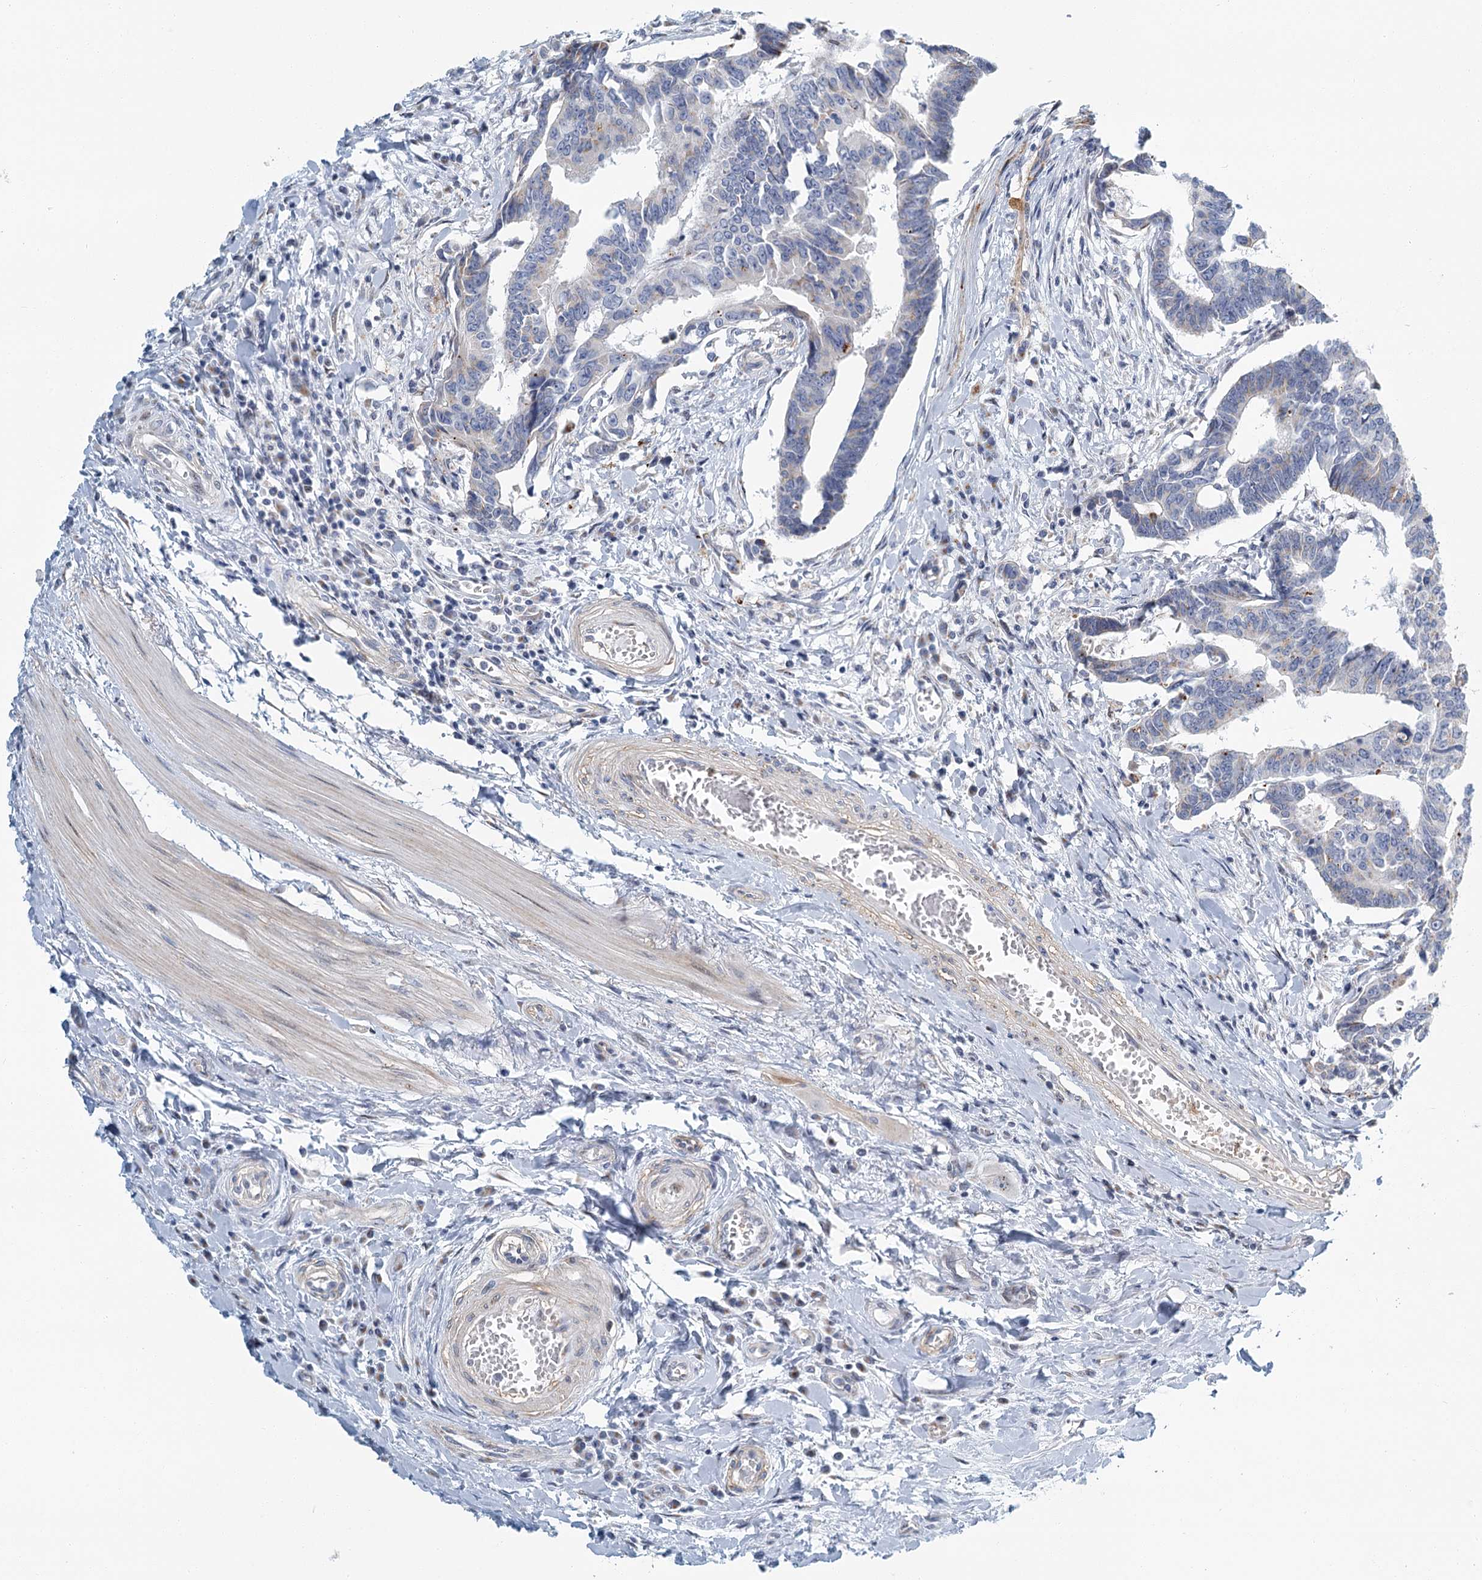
{"staining": {"intensity": "weak", "quantity": "<25%", "location": "cytoplasmic/membranous"}, "tissue": "colorectal cancer", "cell_type": "Tumor cells", "image_type": "cancer", "snomed": [{"axis": "morphology", "description": "Adenocarcinoma, NOS"}, {"axis": "topography", "description": "Rectum"}], "caption": "A histopathology image of human colorectal cancer is negative for staining in tumor cells.", "gene": "ZNF527", "patient": {"sex": "female", "age": 65}}